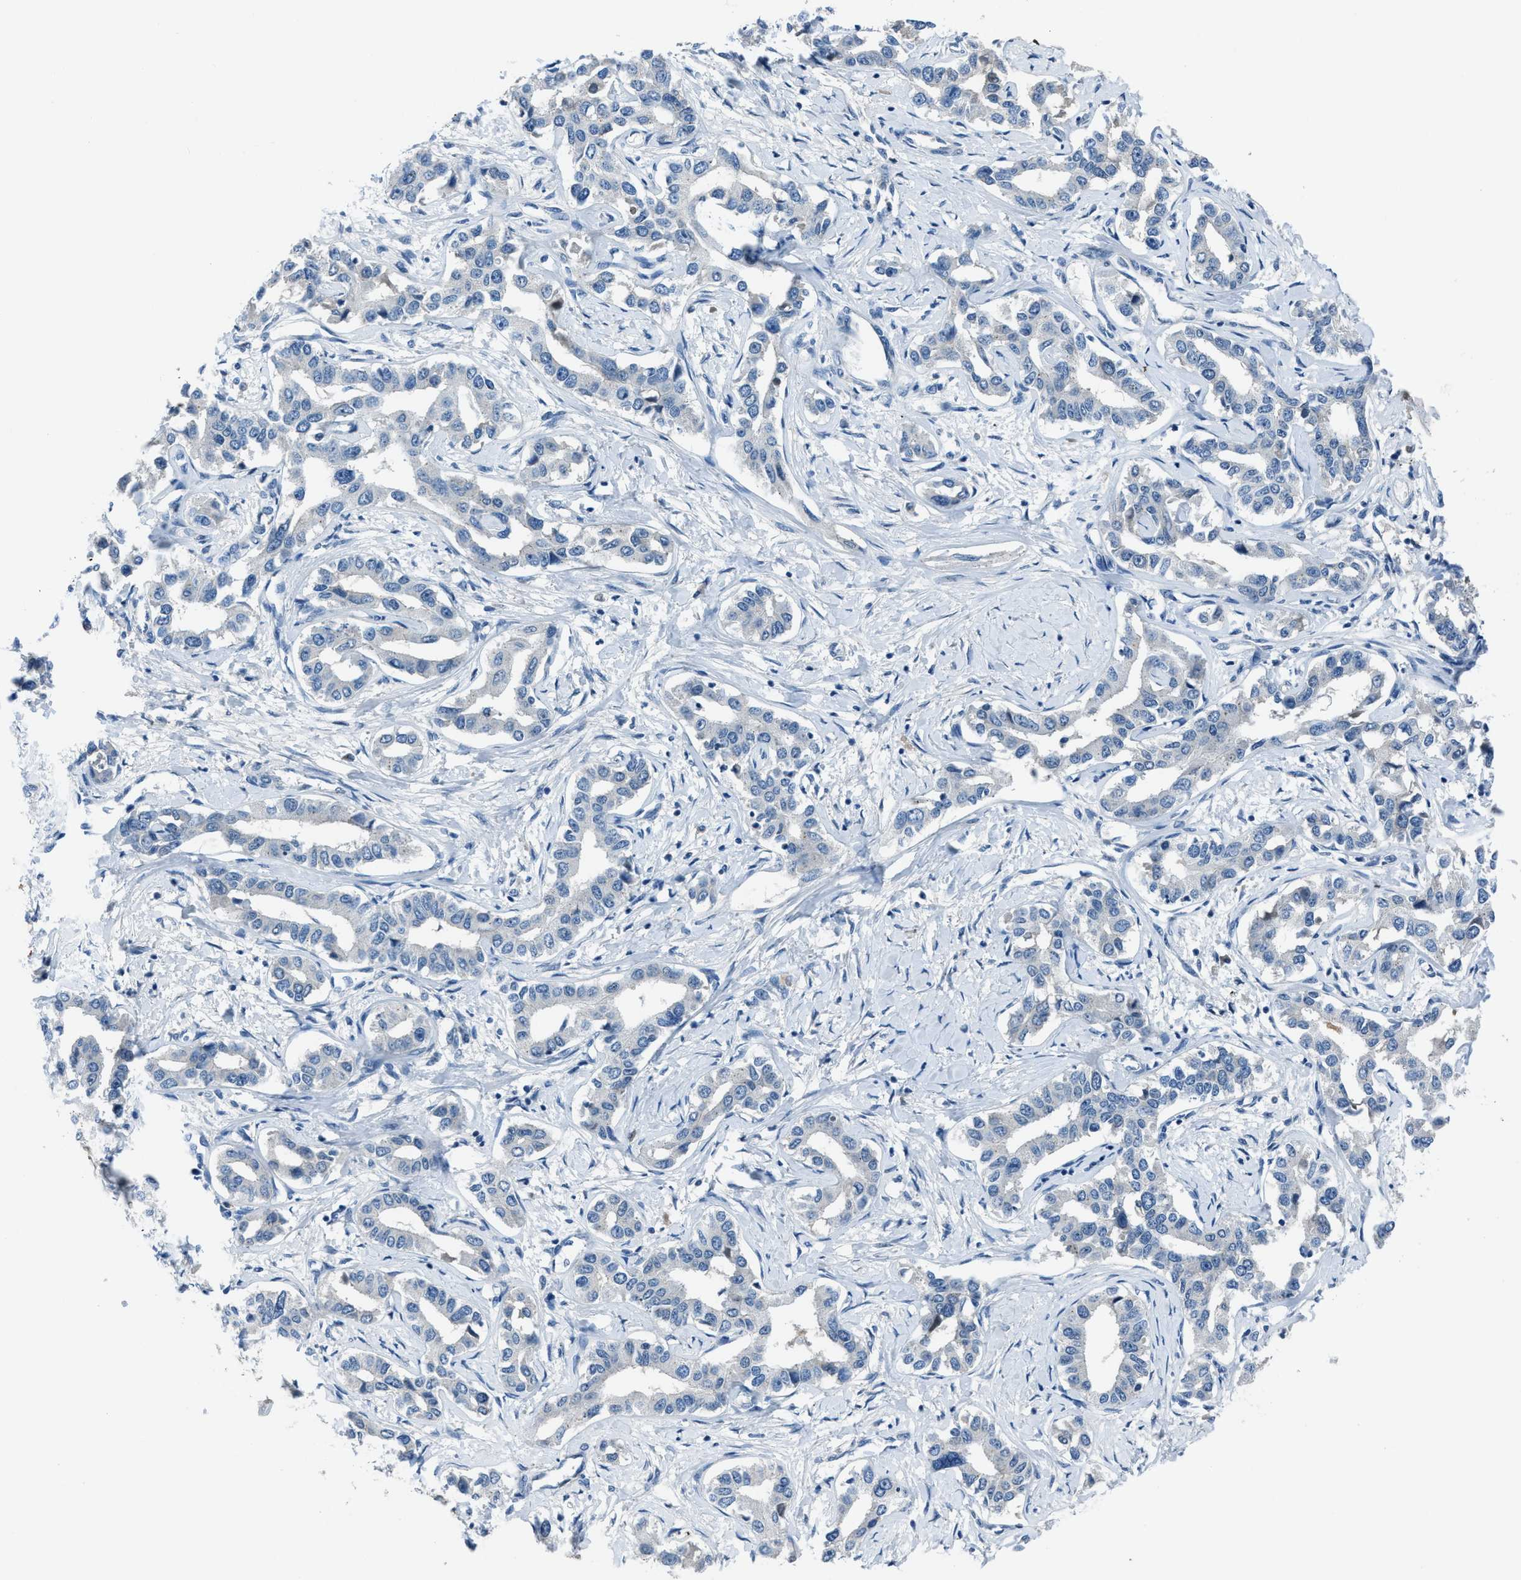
{"staining": {"intensity": "negative", "quantity": "none", "location": "none"}, "tissue": "liver cancer", "cell_type": "Tumor cells", "image_type": "cancer", "snomed": [{"axis": "morphology", "description": "Cholangiocarcinoma"}, {"axis": "topography", "description": "Liver"}], "caption": "A micrograph of liver cancer (cholangiocarcinoma) stained for a protein exhibits no brown staining in tumor cells.", "gene": "DUSP19", "patient": {"sex": "male", "age": 59}}